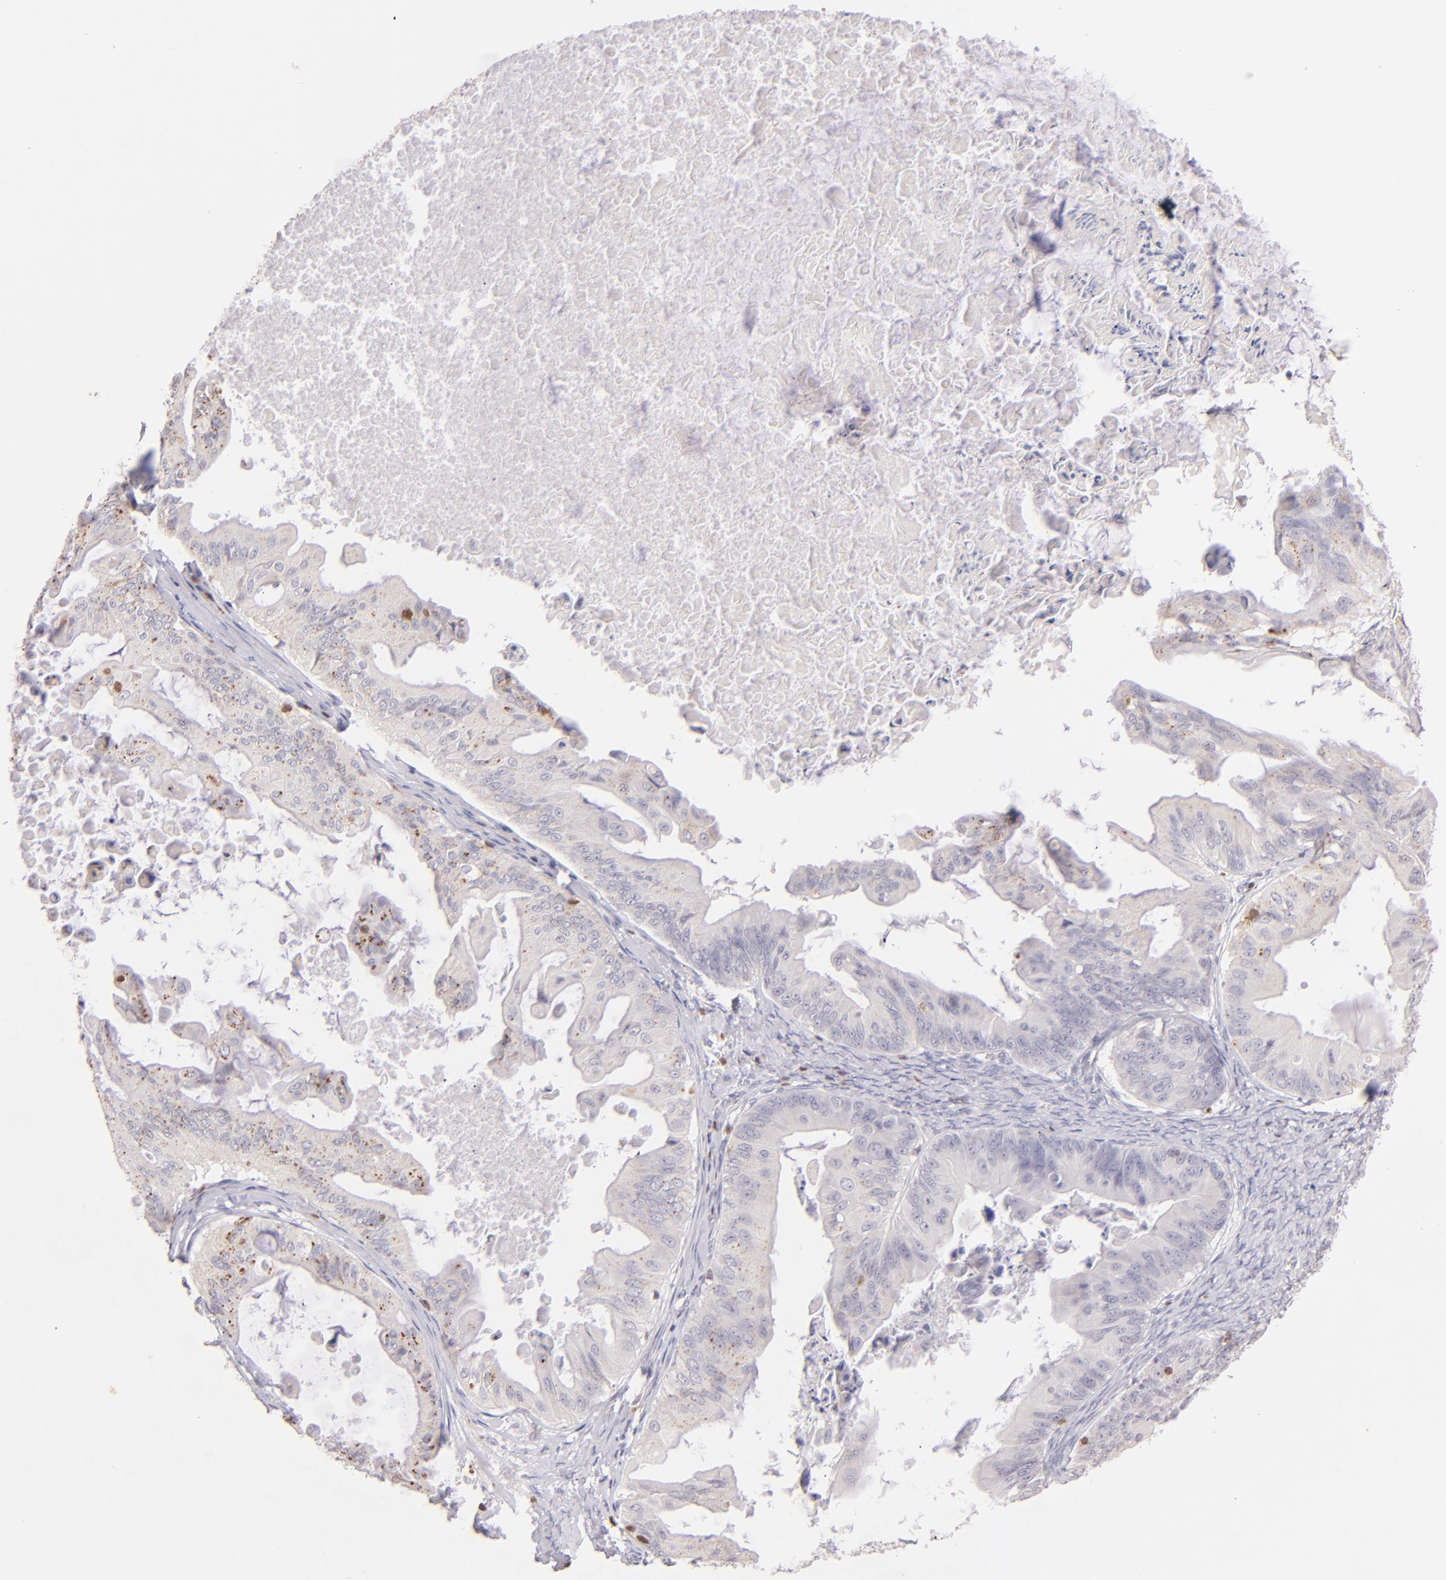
{"staining": {"intensity": "moderate", "quantity": "25%-75%", "location": "cytoplasmic/membranous"}, "tissue": "ovarian cancer", "cell_type": "Tumor cells", "image_type": "cancer", "snomed": [{"axis": "morphology", "description": "Cystadenocarcinoma, mucinous, NOS"}, {"axis": "topography", "description": "Ovary"}], "caption": "DAB immunohistochemical staining of human ovarian cancer demonstrates moderate cytoplasmic/membranous protein expression in approximately 25%-75% of tumor cells. (IHC, brightfield microscopy, high magnification).", "gene": "ZAP70", "patient": {"sex": "female", "age": 37}}